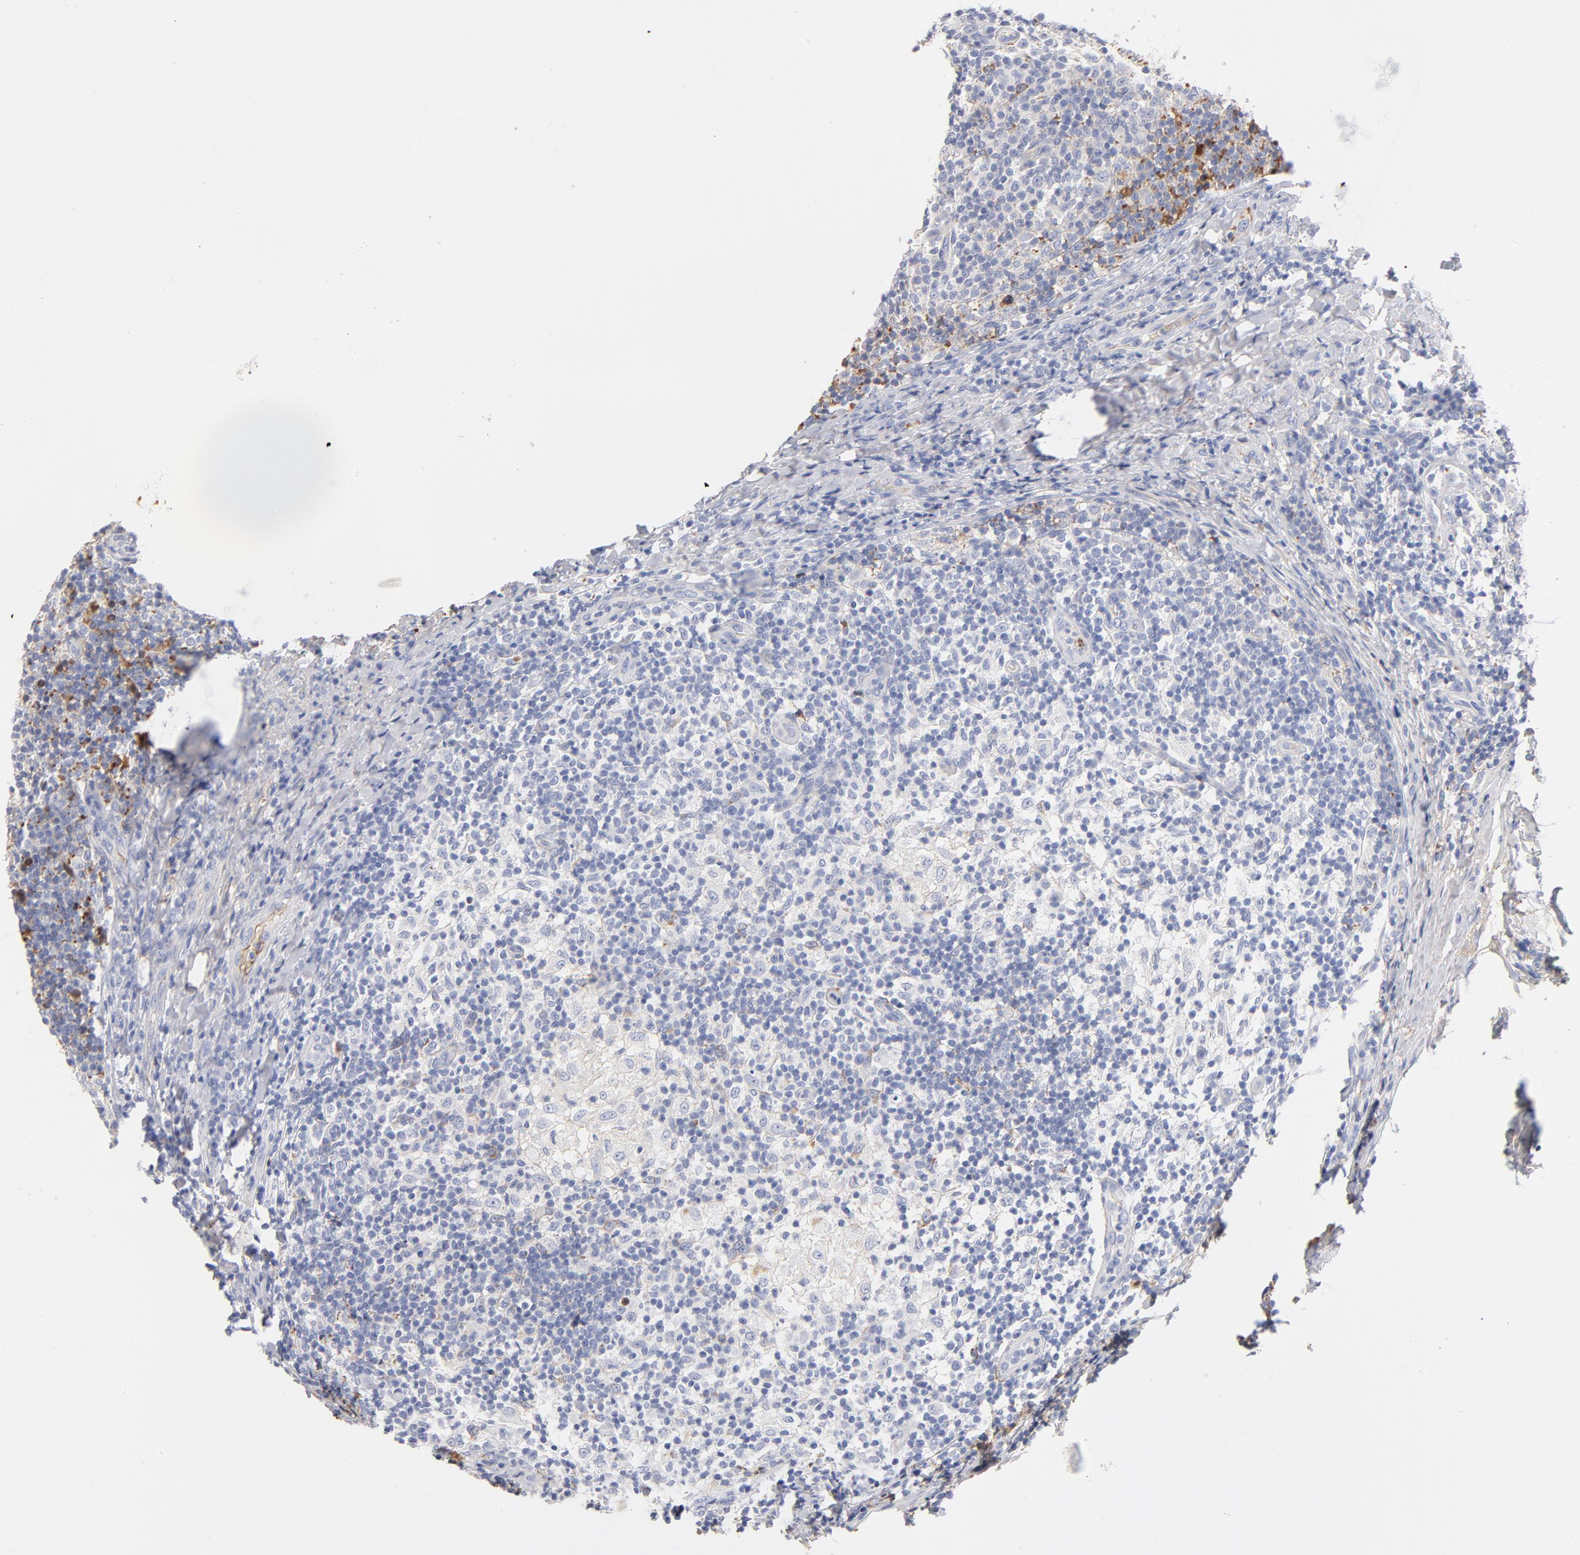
{"staining": {"intensity": "negative", "quantity": "none", "location": "none"}, "tissue": "lymph node", "cell_type": "Germinal center cells", "image_type": "normal", "snomed": [{"axis": "morphology", "description": "Normal tissue, NOS"}, {"axis": "morphology", "description": "Inflammation, NOS"}, {"axis": "topography", "description": "Lymph node"}], "caption": "This is an IHC micrograph of normal human lymph node. There is no positivity in germinal center cells.", "gene": "C3", "patient": {"sex": "male", "age": 46}}